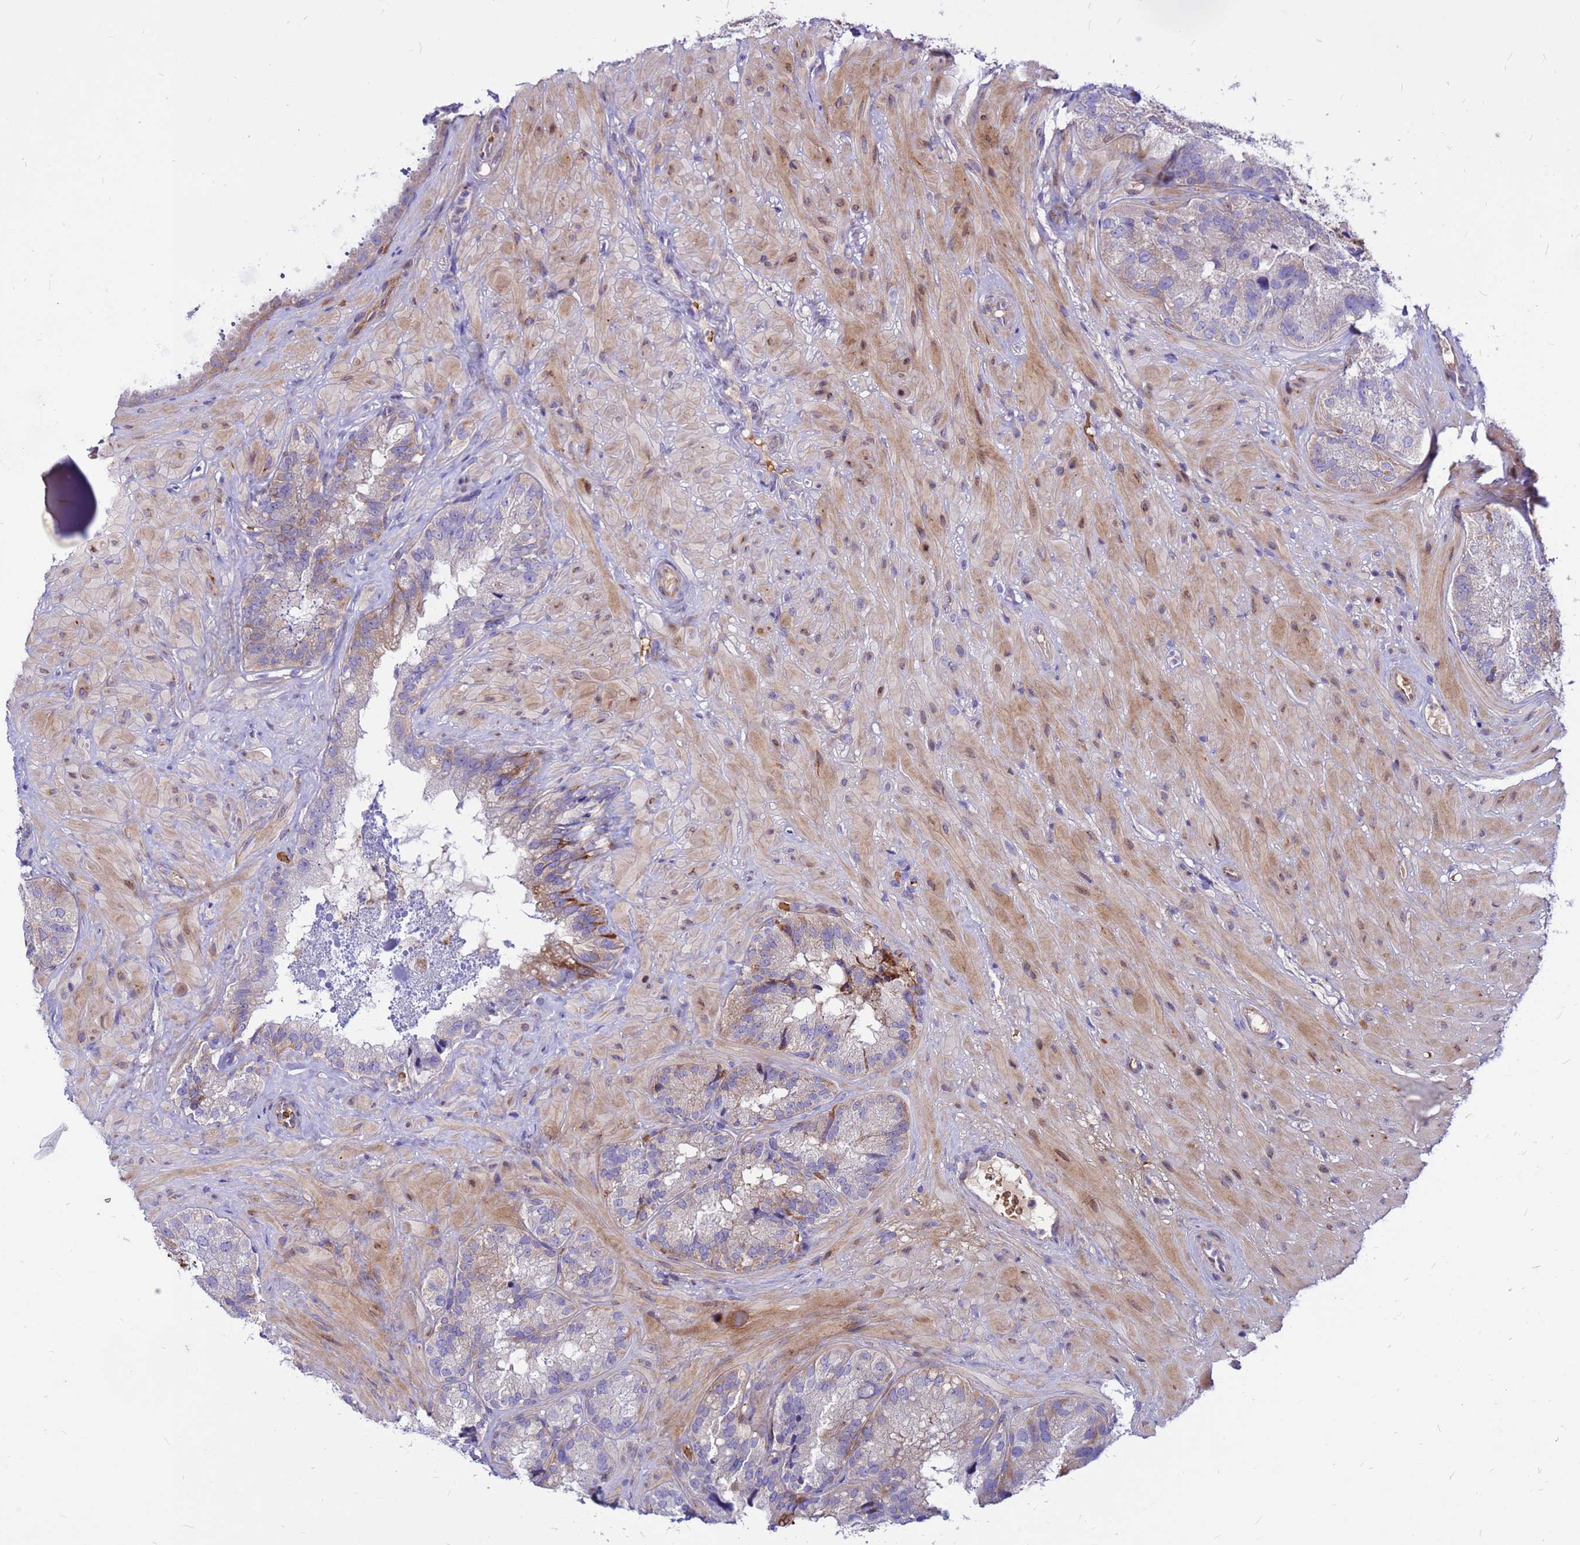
{"staining": {"intensity": "moderate", "quantity": "<25%", "location": "cytoplasmic/membranous"}, "tissue": "seminal vesicle", "cell_type": "Glandular cells", "image_type": "normal", "snomed": [{"axis": "morphology", "description": "Normal tissue, NOS"}, {"axis": "topography", "description": "Seminal veicle"}], "caption": "Moderate cytoplasmic/membranous protein staining is seen in approximately <25% of glandular cells in seminal vesicle.", "gene": "ZNF669", "patient": {"sex": "male", "age": 58}}